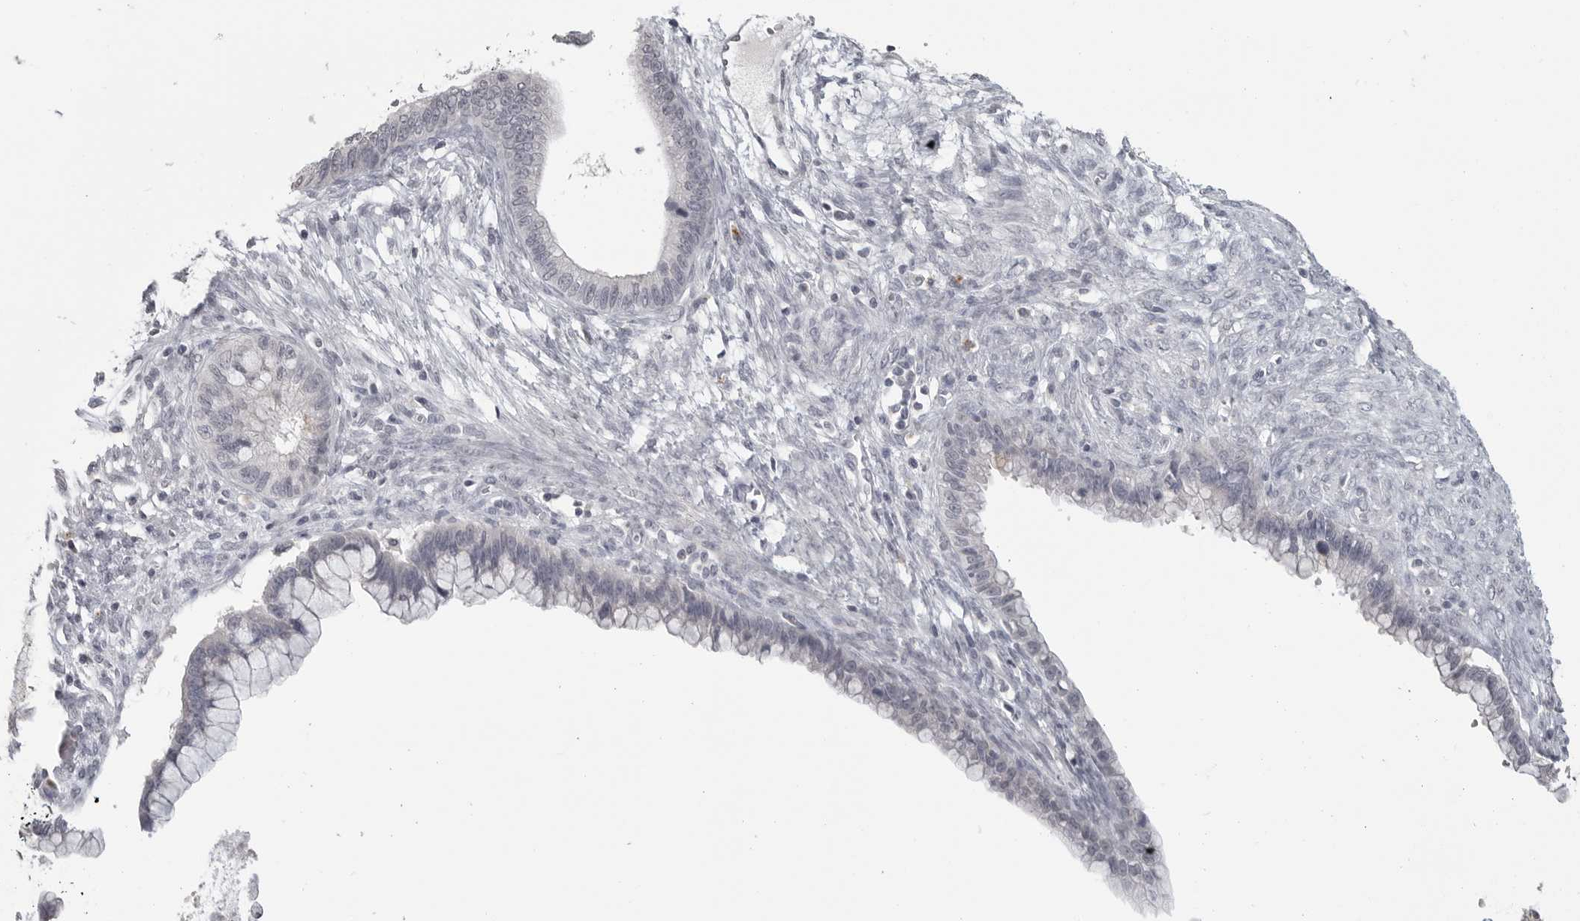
{"staining": {"intensity": "negative", "quantity": "none", "location": "none"}, "tissue": "cervical cancer", "cell_type": "Tumor cells", "image_type": "cancer", "snomed": [{"axis": "morphology", "description": "Adenocarcinoma, NOS"}, {"axis": "topography", "description": "Cervix"}], "caption": "Tumor cells show no significant protein expression in cervical cancer (adenocarcinoma).", "gene": "PRSS1", "patient": {"sex": "female", "age": 44}}